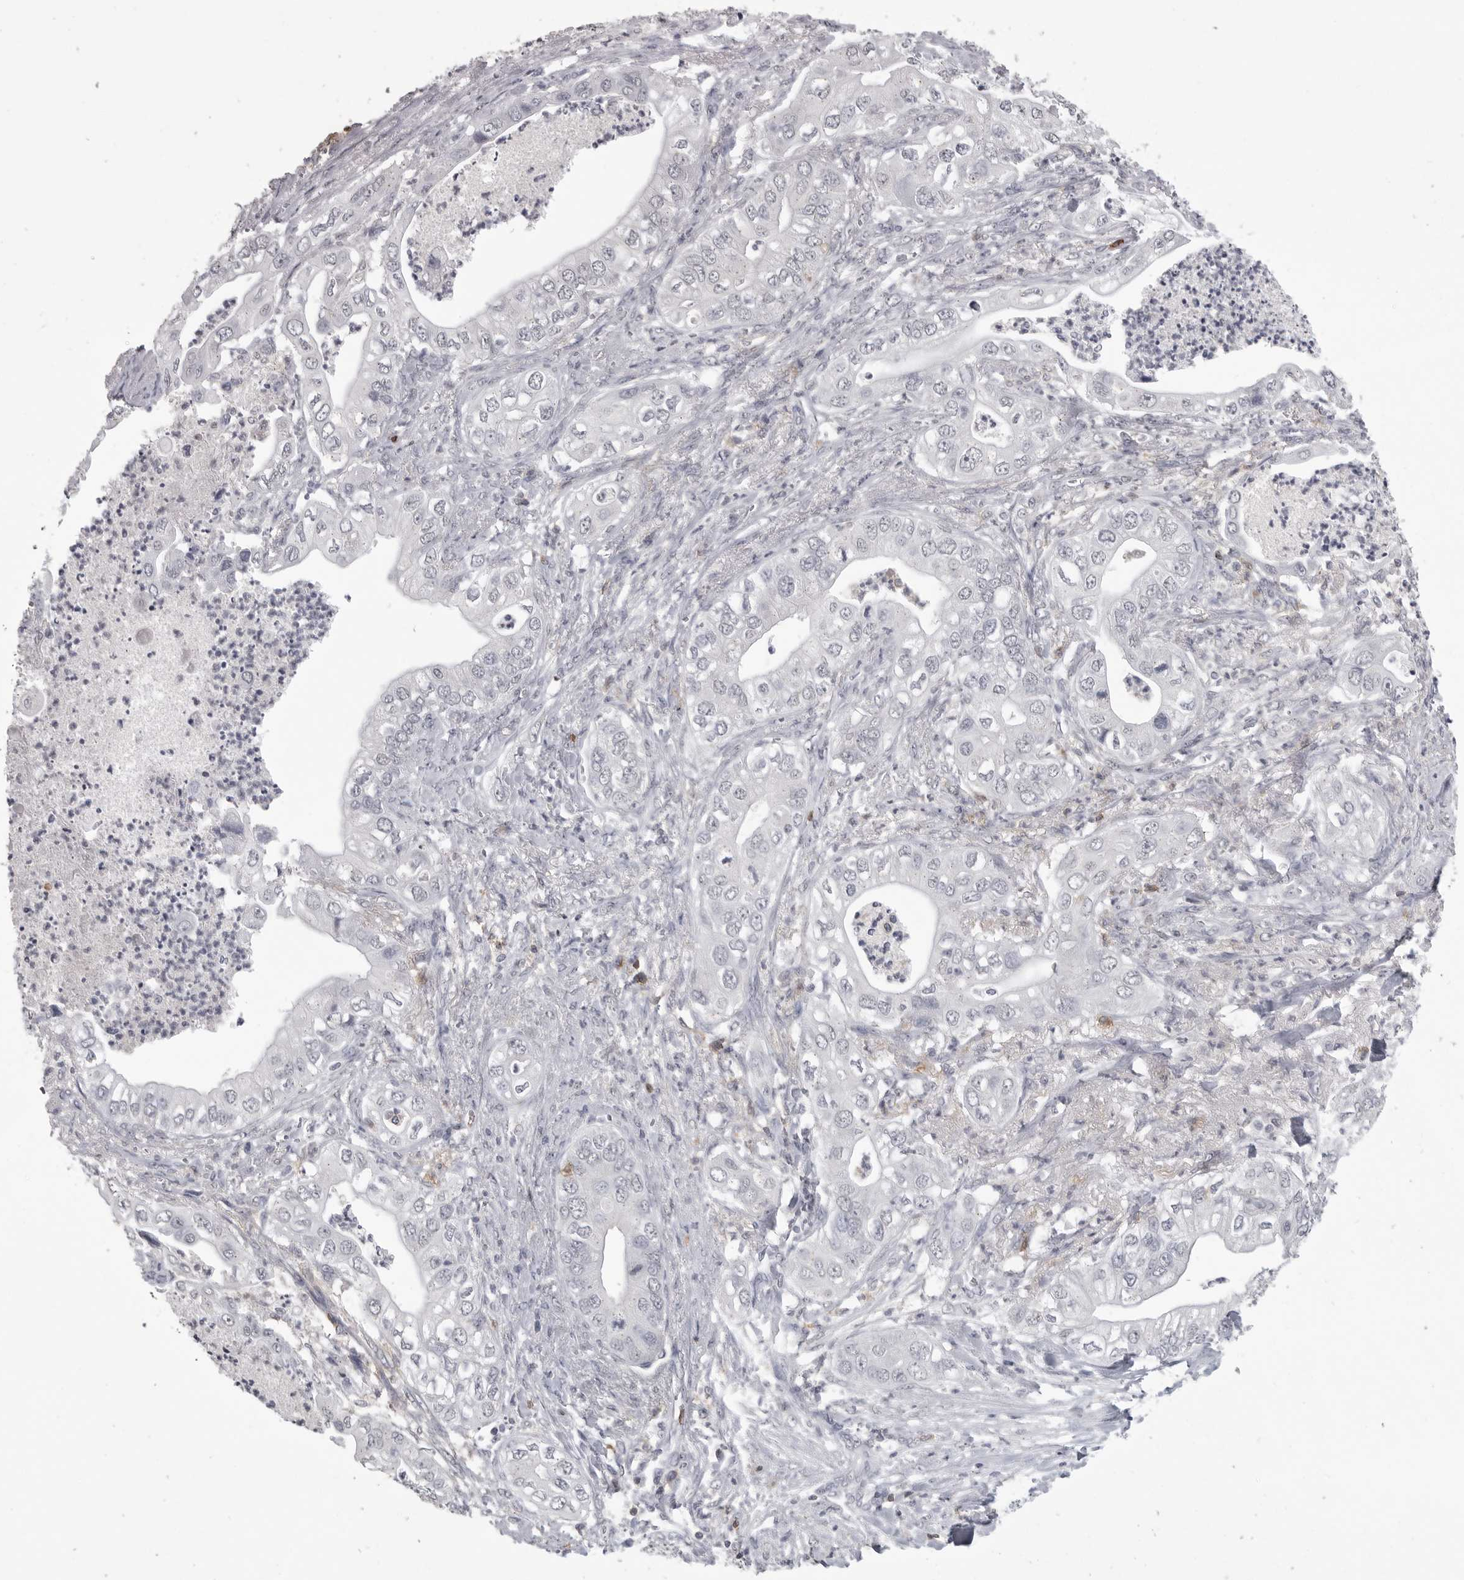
{"staining": {"intensity": "negative", "quantity": "none", "location": "none"}, "tissue": "pancreatic cancer", "cell_type": "Tumor cells", "image_type": "cancer", "snomed": [{"axis": "morphology", "description": "Adenocarcinoma, NOS"}, {"axis": "topography", "description": "Pancreas"}], "caption": "Human adenocarcinoma (pancreatic) stained for a protein using immunohistochemistry (IHC) demonstrates no expression in tumor cells.", "gene": "ITGAL", "patient": {"sex": "female", "age": 78}}